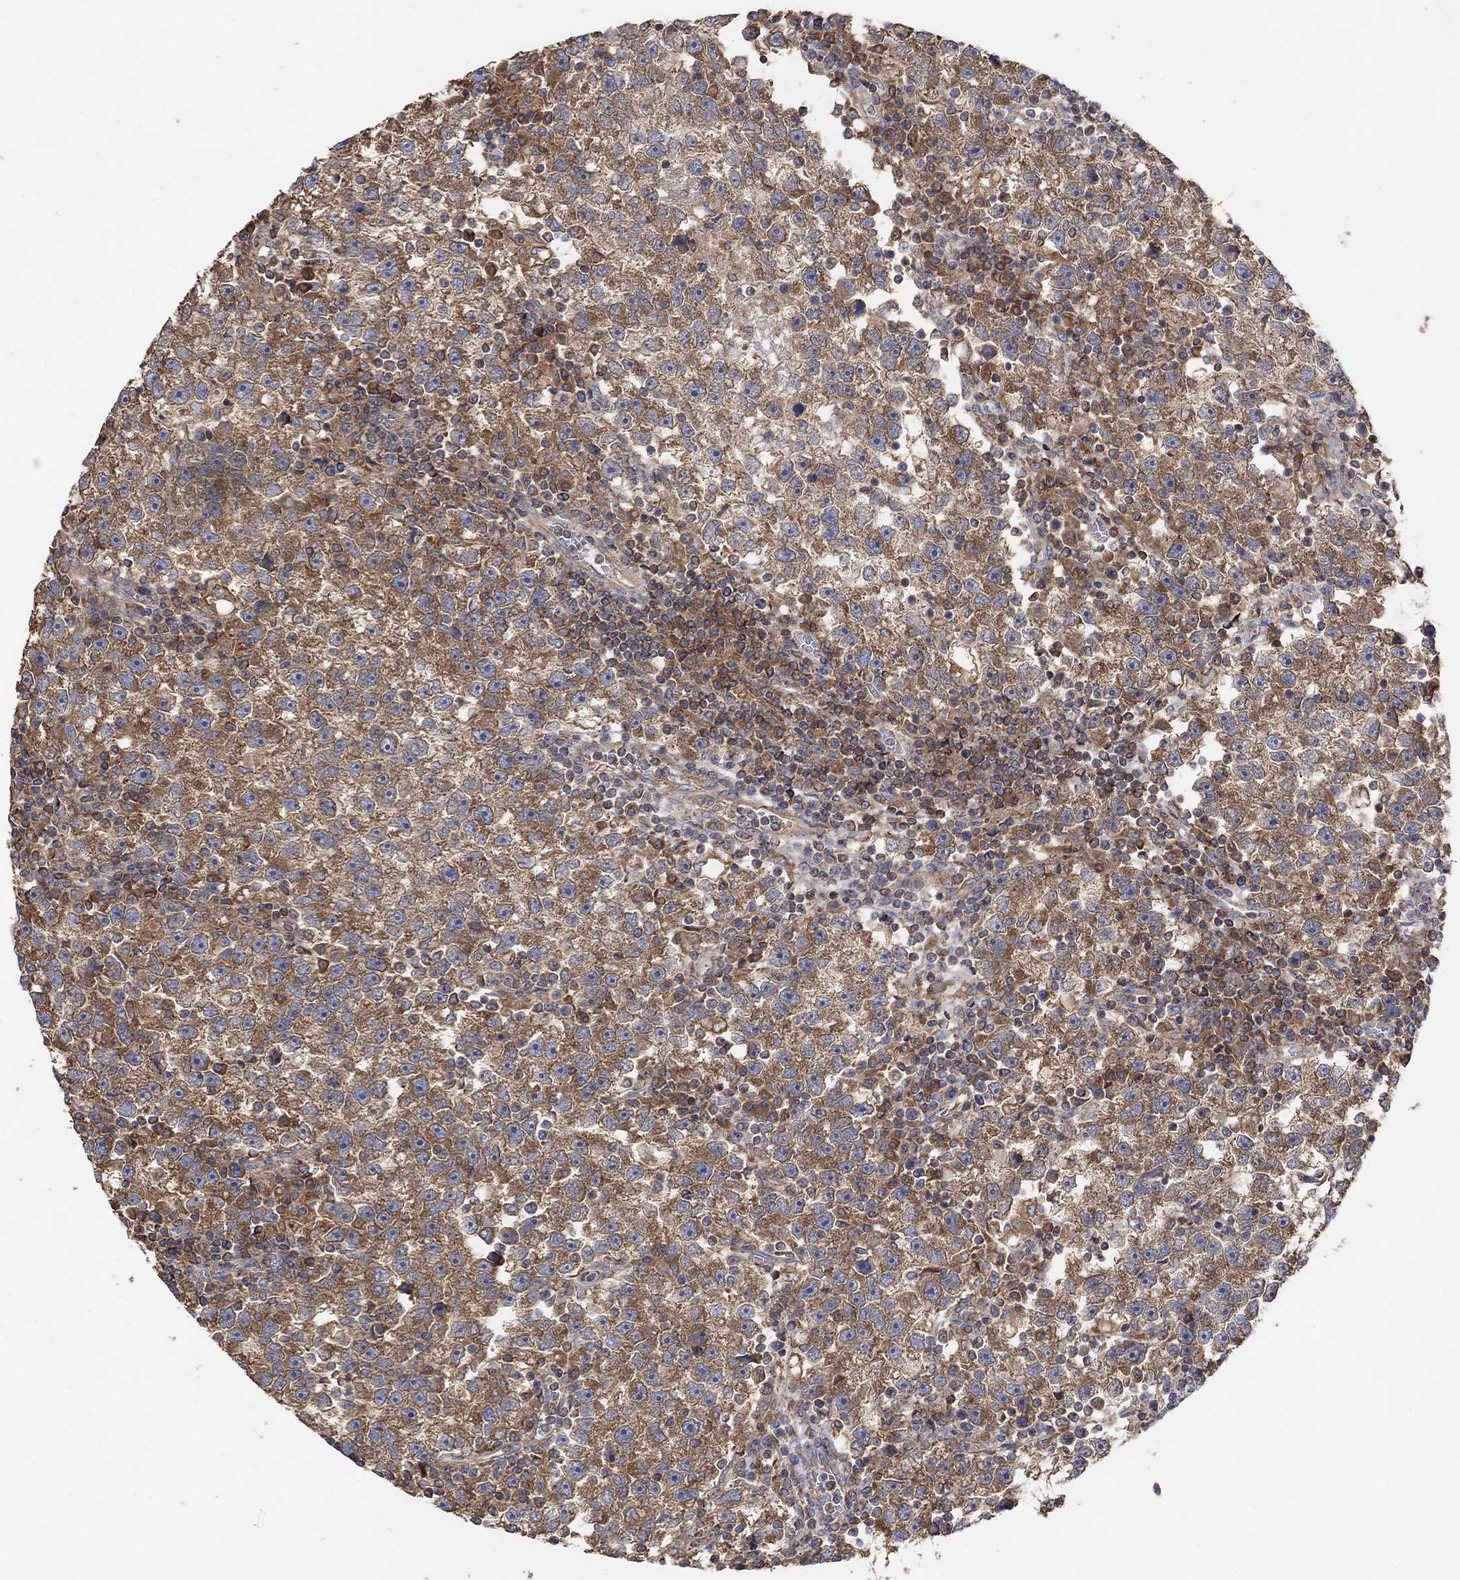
{"staining": {"intensity": "strong", "quantity": ">75%", "location": "cytoplasmic/membranous"}, "tissue": "testis cancer", "cell_type": "Tumor cells", "image_type": "cancer", "snomed": [{"axis": "morphology", "description": "Seminoma, NOS"}, {"axis": "topography", "description": "Testis"}], "caption": "A brown stain highlights strong cytoplasmic/membranous expression of a protein in human testis cancer tumor cells.", "gene": "BLOC1S3", "patient": {"sex": "male", "age": 47}}